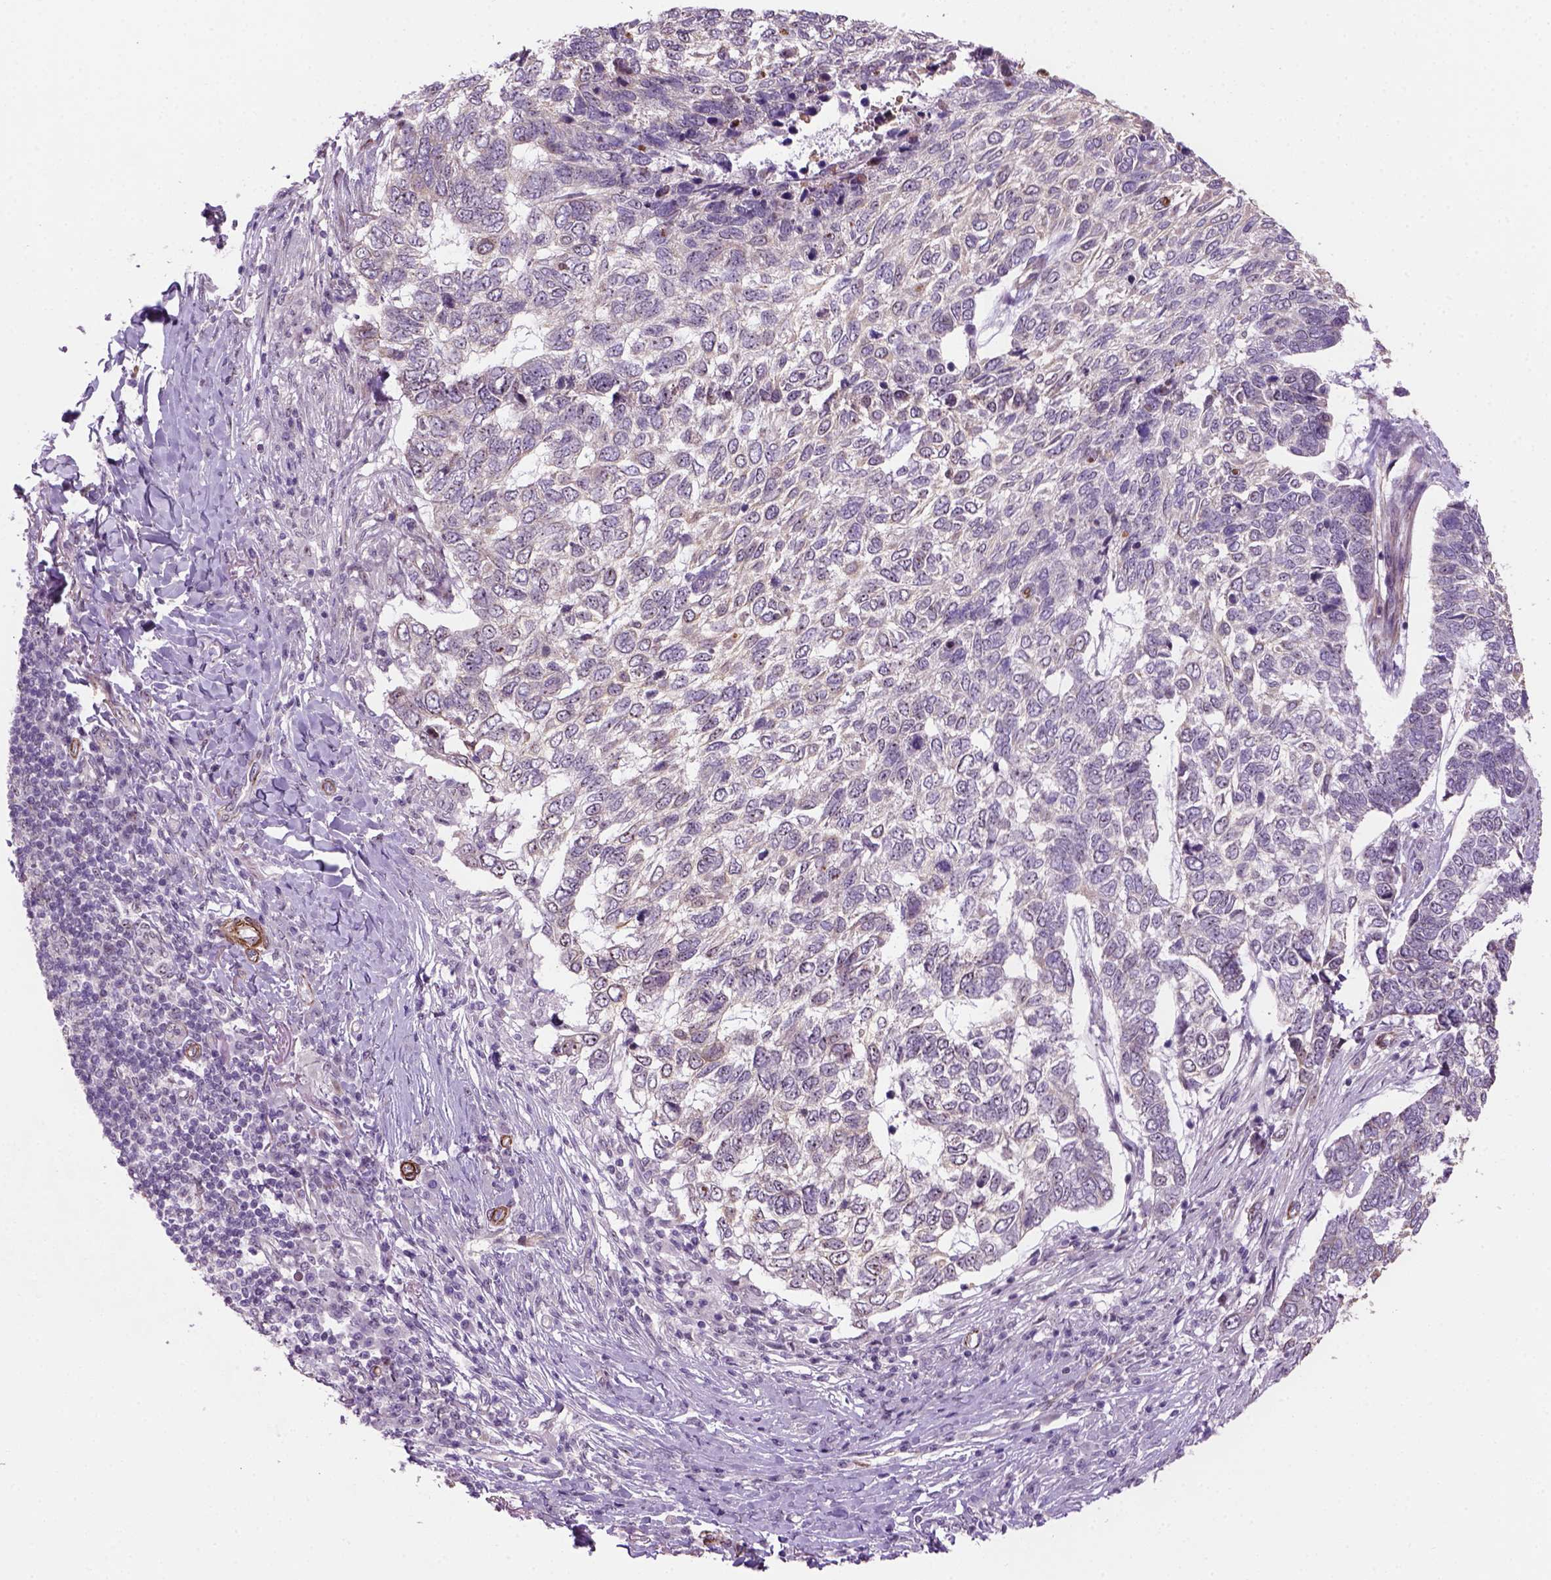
{"staining": {"intensity": "negative", "quantity": "none", "location": "none"}, "tissue": "skin cancer", "cell_type": "Tumor cells", "image_type": "cancer", "snomed": [{"axis": "morphology", "description": "Basal cell carcinoma"}, {"axis": "topography", "description": "Skin"}], "caption": "High magnification brightfield microscopy of basal cell carcinoma (skin) stained with DAB (3,3'-diaminobenzidine) (brown) and counterstained with hematoxylin (blue): tumor cells show no significant expression.", "gene": "RRS1", "patient": {"sex": "female", "age": 65}}